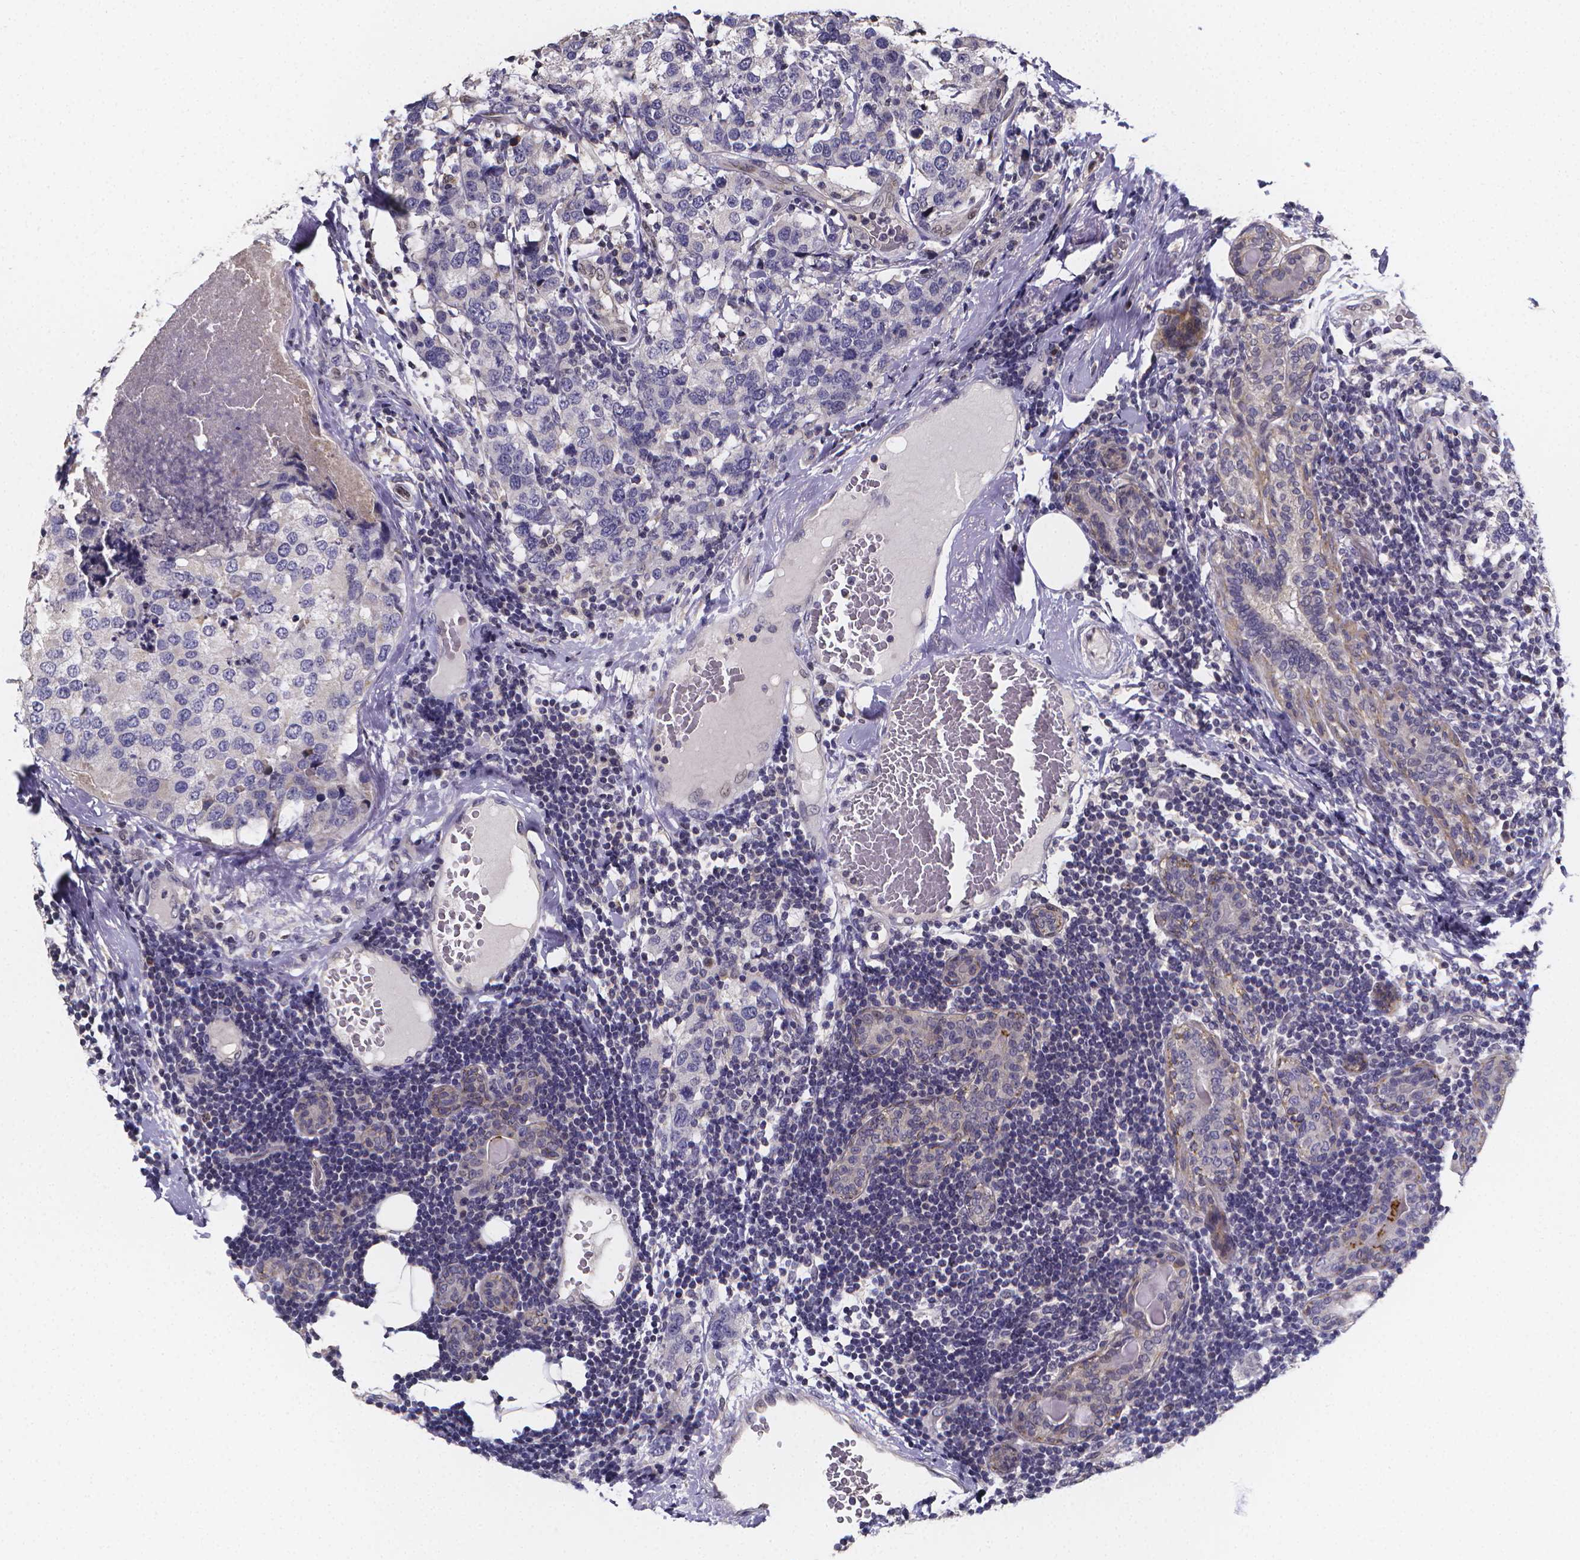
{"staining": {"intensity": "negative", "quantity": "none", "location": "none"}, "tissue": "breast cancer", "cell_type": "Tumor cells", "image_type": "cancer", "snomed": [{"axis": "morphology", "description": "Lobular carcinoma"}, {"axis": "topography", "description": "Breast"}], "caption": "Human breast lobular carcinoma stained for a protein using immunohistochemistry displays no expression in tumor cells.", "gene": "PAH", "patient": {"sex": "female", "age": 59}}